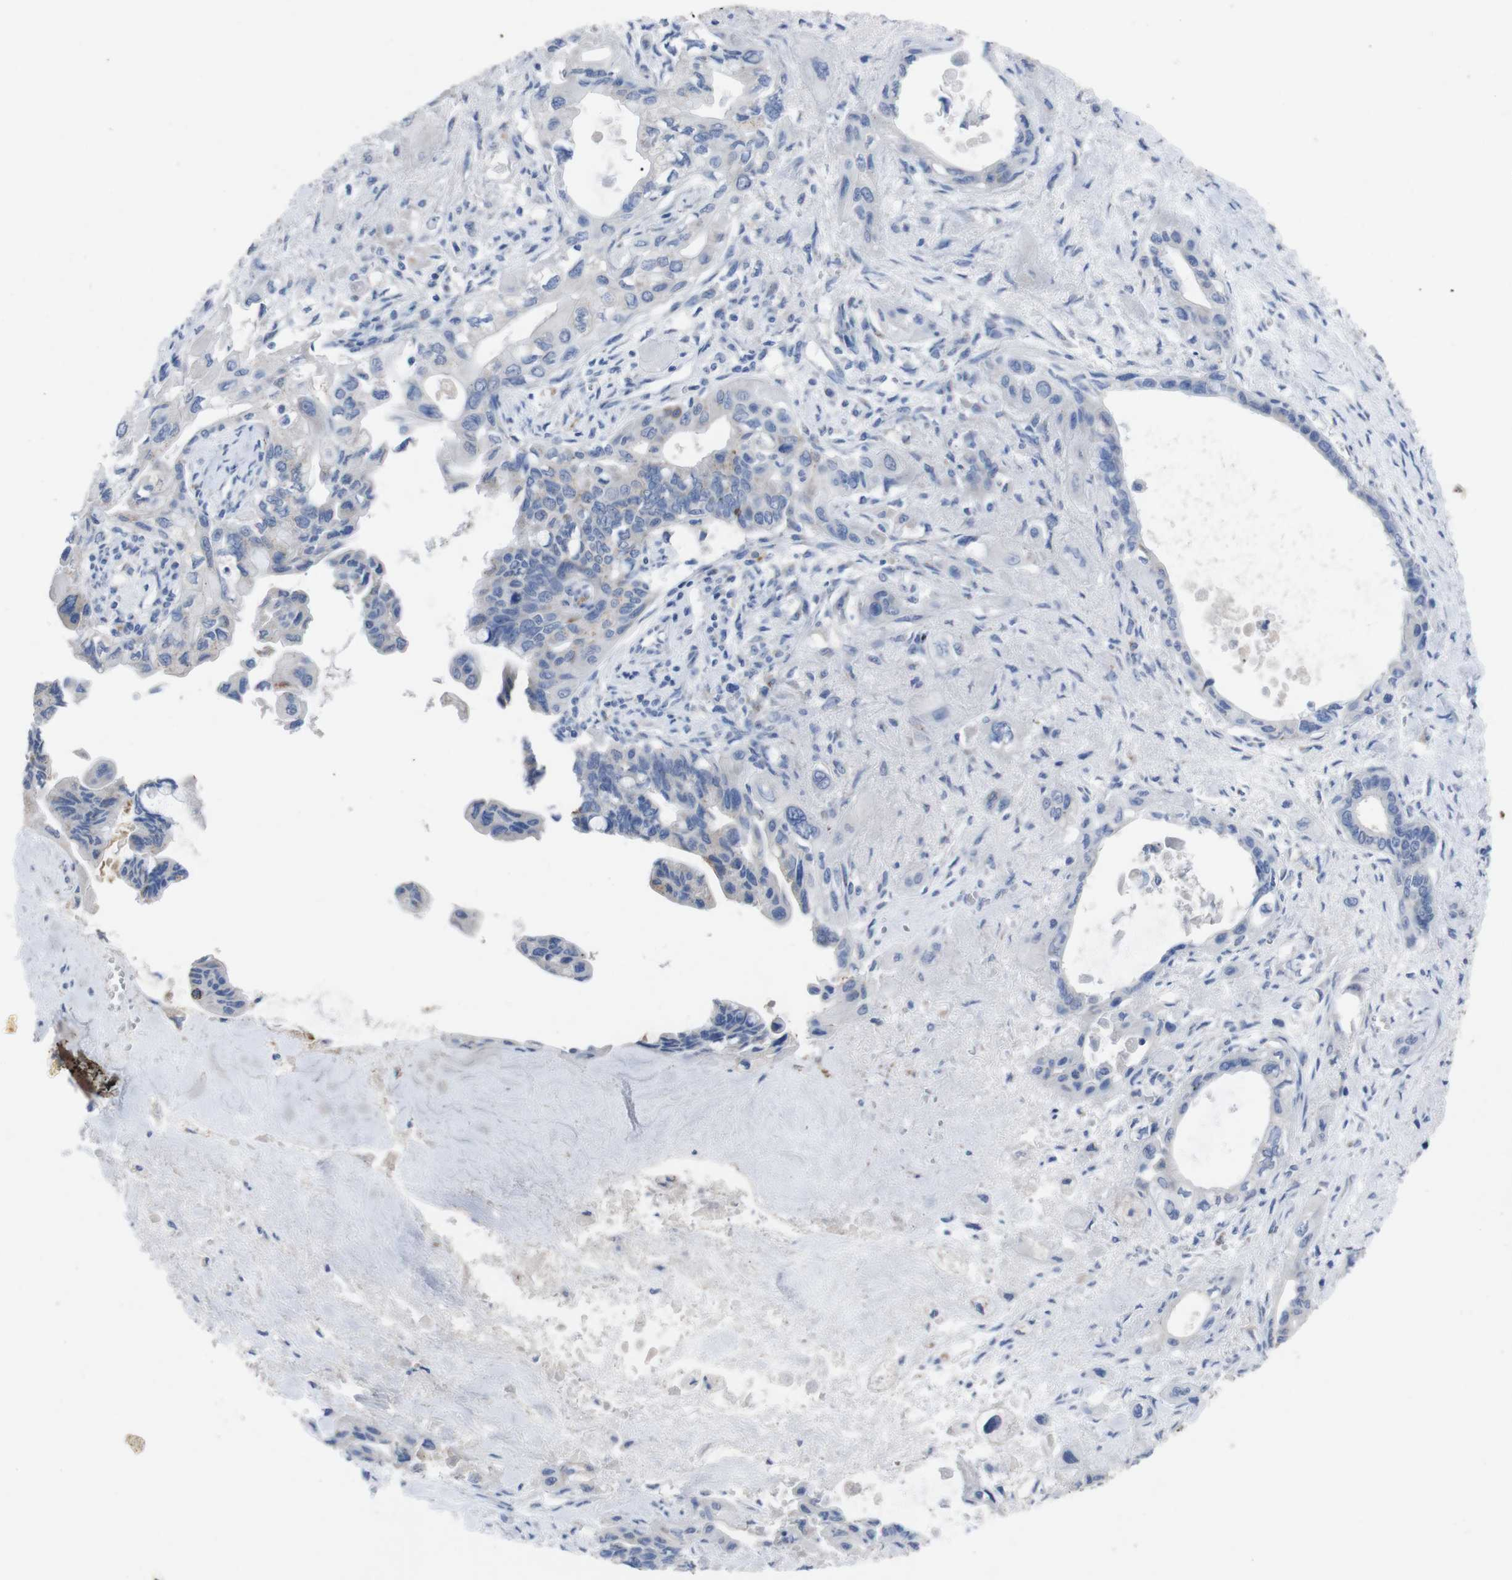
{"staining": {"intensity": "weak", "quantity": "<25%", "location": "cytoplasmic/membranous"}, "tissue": "pancreatic cancer", "cell_type": "Tumor cells", "image_type": "cancer", "snomed": [{"axis": "morphology", "description": "Adenocarcinoma, NOS"}, {"axis": "topography", "description": "Pancreas"}], "caption": "The micrograph demonstrates no significant expression in tumor cells of pancreatic cancer.", "gene": "GJB2", "patient": {"sex": "male", "age": 73}}